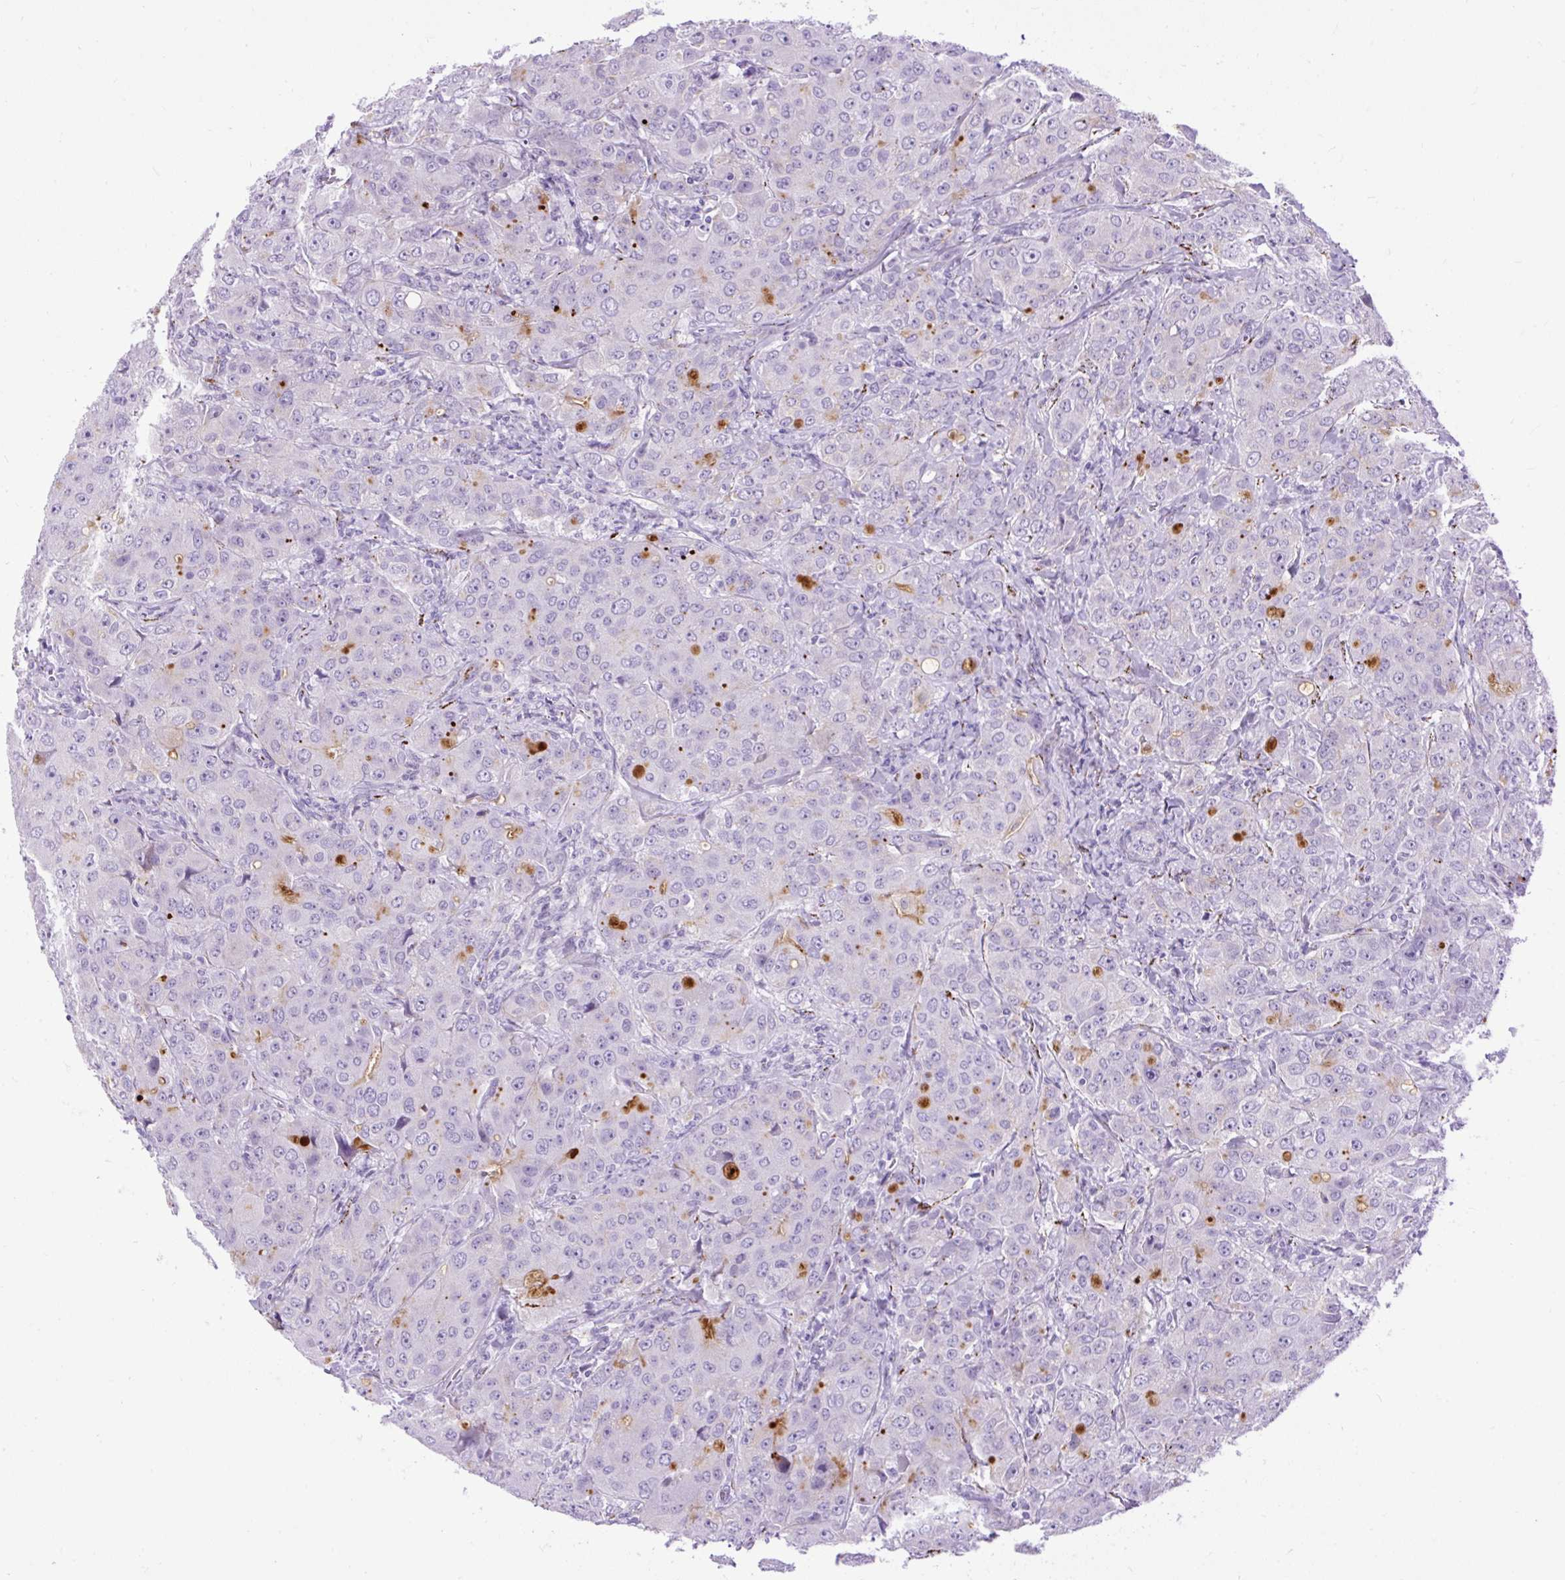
{"staining": {"intensity": "negative", "quantity": "none", "location": "none"}, "tissue": "breast cancer", "cell_type": "Tumor cells", "image_type": "cancer", "snomed": [{"axis": "morphology", "description": "Duct carcinoma"}, {"axis": "topography", "description": "Breast"}], "caption": "Tumor cells are negative for brown protein staining in infiltrating ductal carcinoma (breast). The staining is performed using DAB brown chromogen with nuclei counter-stained in using hematoxylin.", "gene": "ZNF256", "patient": {"sex": "female", "age": 43}}